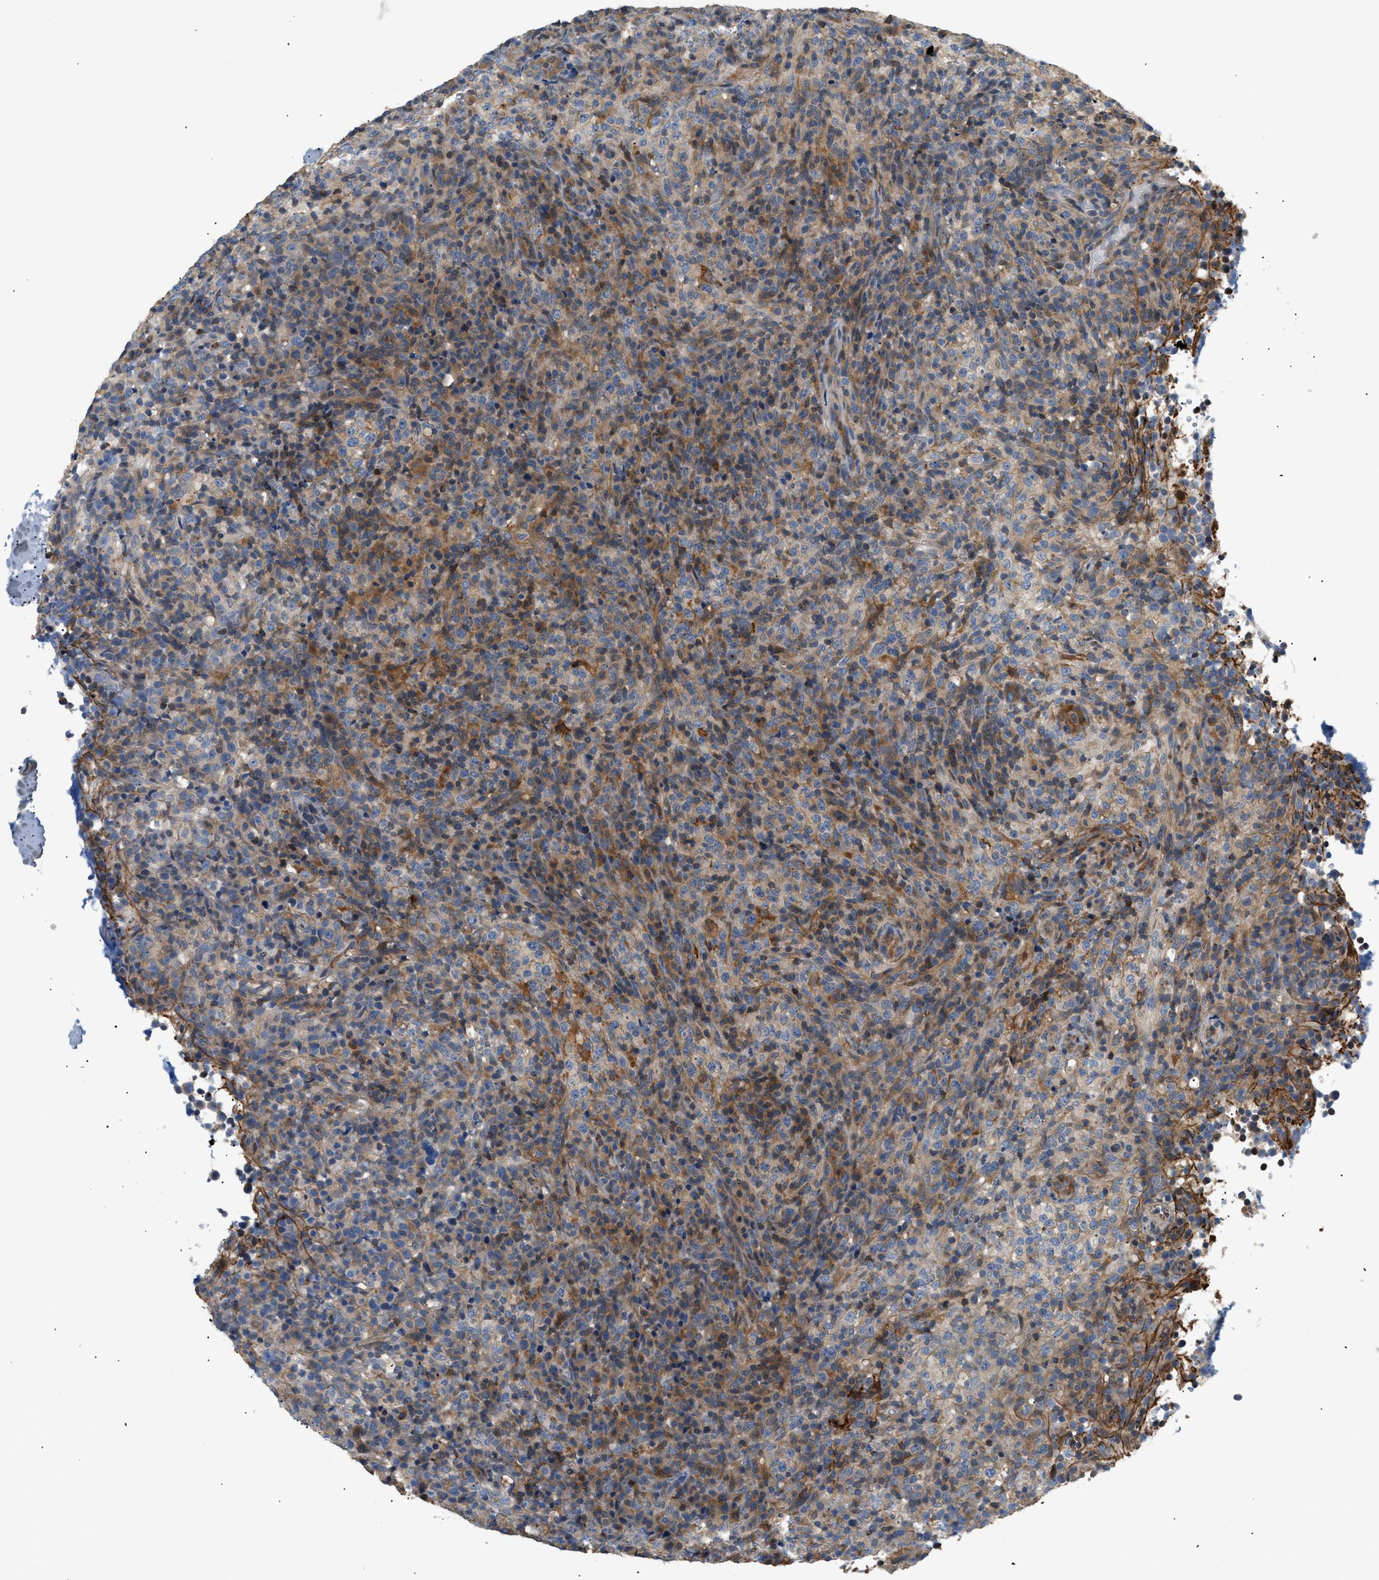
{"staining": {"intensity": "moderate", "quantity": "25%-75%", "location": "cytoplasmic/membranous"}, "tissue": "lymphoma", "cell_type": "Tumor cells", "image_type": "cancer", "snomed": [{"axis": "morphology", "description": "Malignant lymphoma, non-Hodgkin's type, High grade"}, {"axis": "topography", "description": "Lymph node"}], "caption": "An immunohistochemistry (IHC) histopathology image of neoplastic tissue is shown. Protein staining in brown highlights moderate cytoplasmic/membranous positivity in malignant lymphoma, non-Hodgkin's type (high-grade) within tumor cells. (DAB IHC with brightfield microscopy, high magnification).", "gene": "FARS2", "patient": {"sex": "female", "age": 76}}